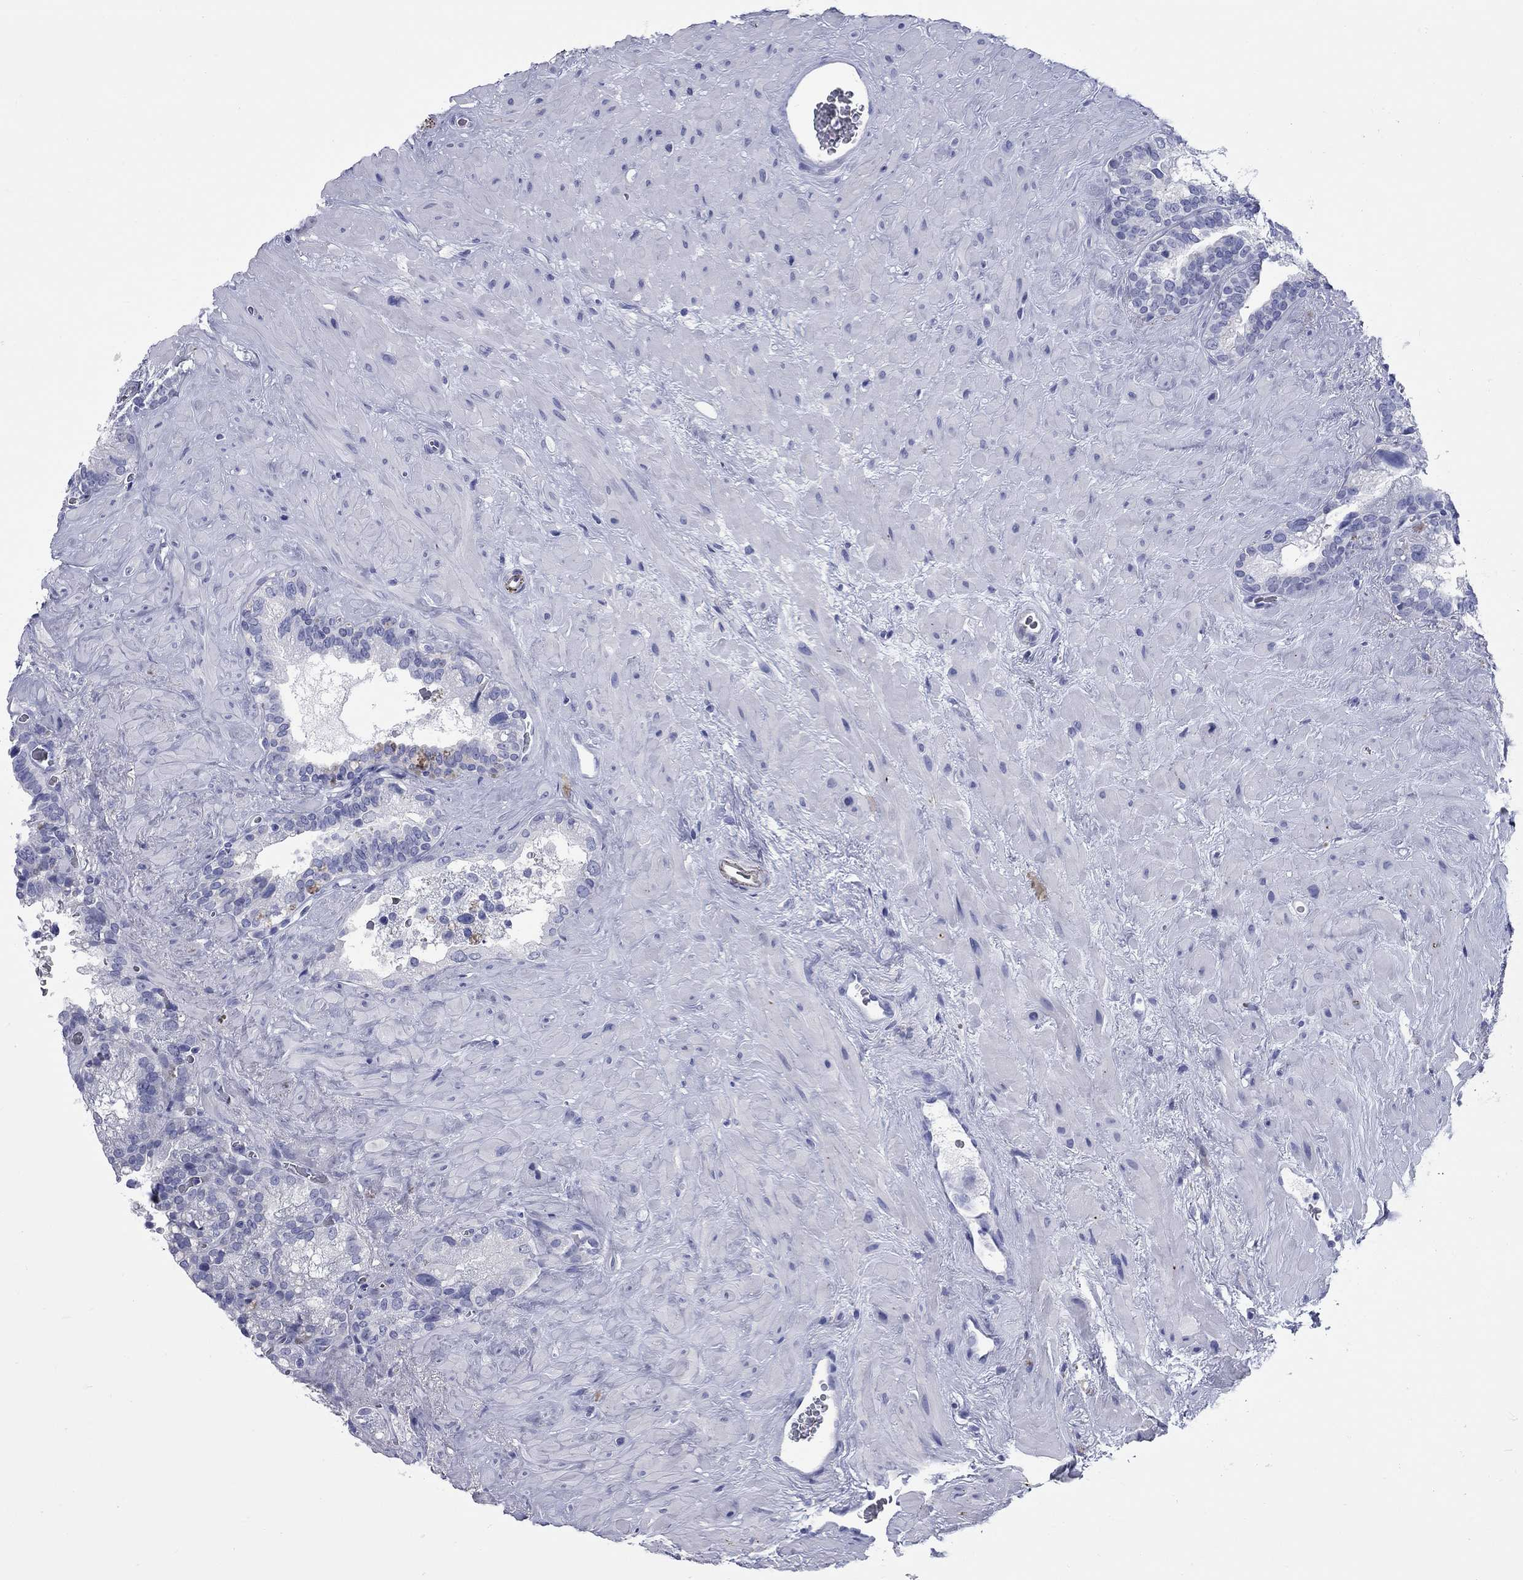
{"staining": {"intensity": "negative", "quantity": "none", "location": "none"}, "tissue": "seminal vesicle", "cell_type": "Glandular cells", "image_type": "normal", "snomed": [{"axis": "morphology", "description": "Normal tissue, NOS"}, {"axis": "topography", "description": "Prostate"}, {"axis": "topography", "description": "Seminal veicle"}], "caption": "Histopathology image shows no significant protein staining in glandular cells of benign seminal vesicle.", "gene": "CCNA1", "patient": {"sex": "male", "age": 71}}